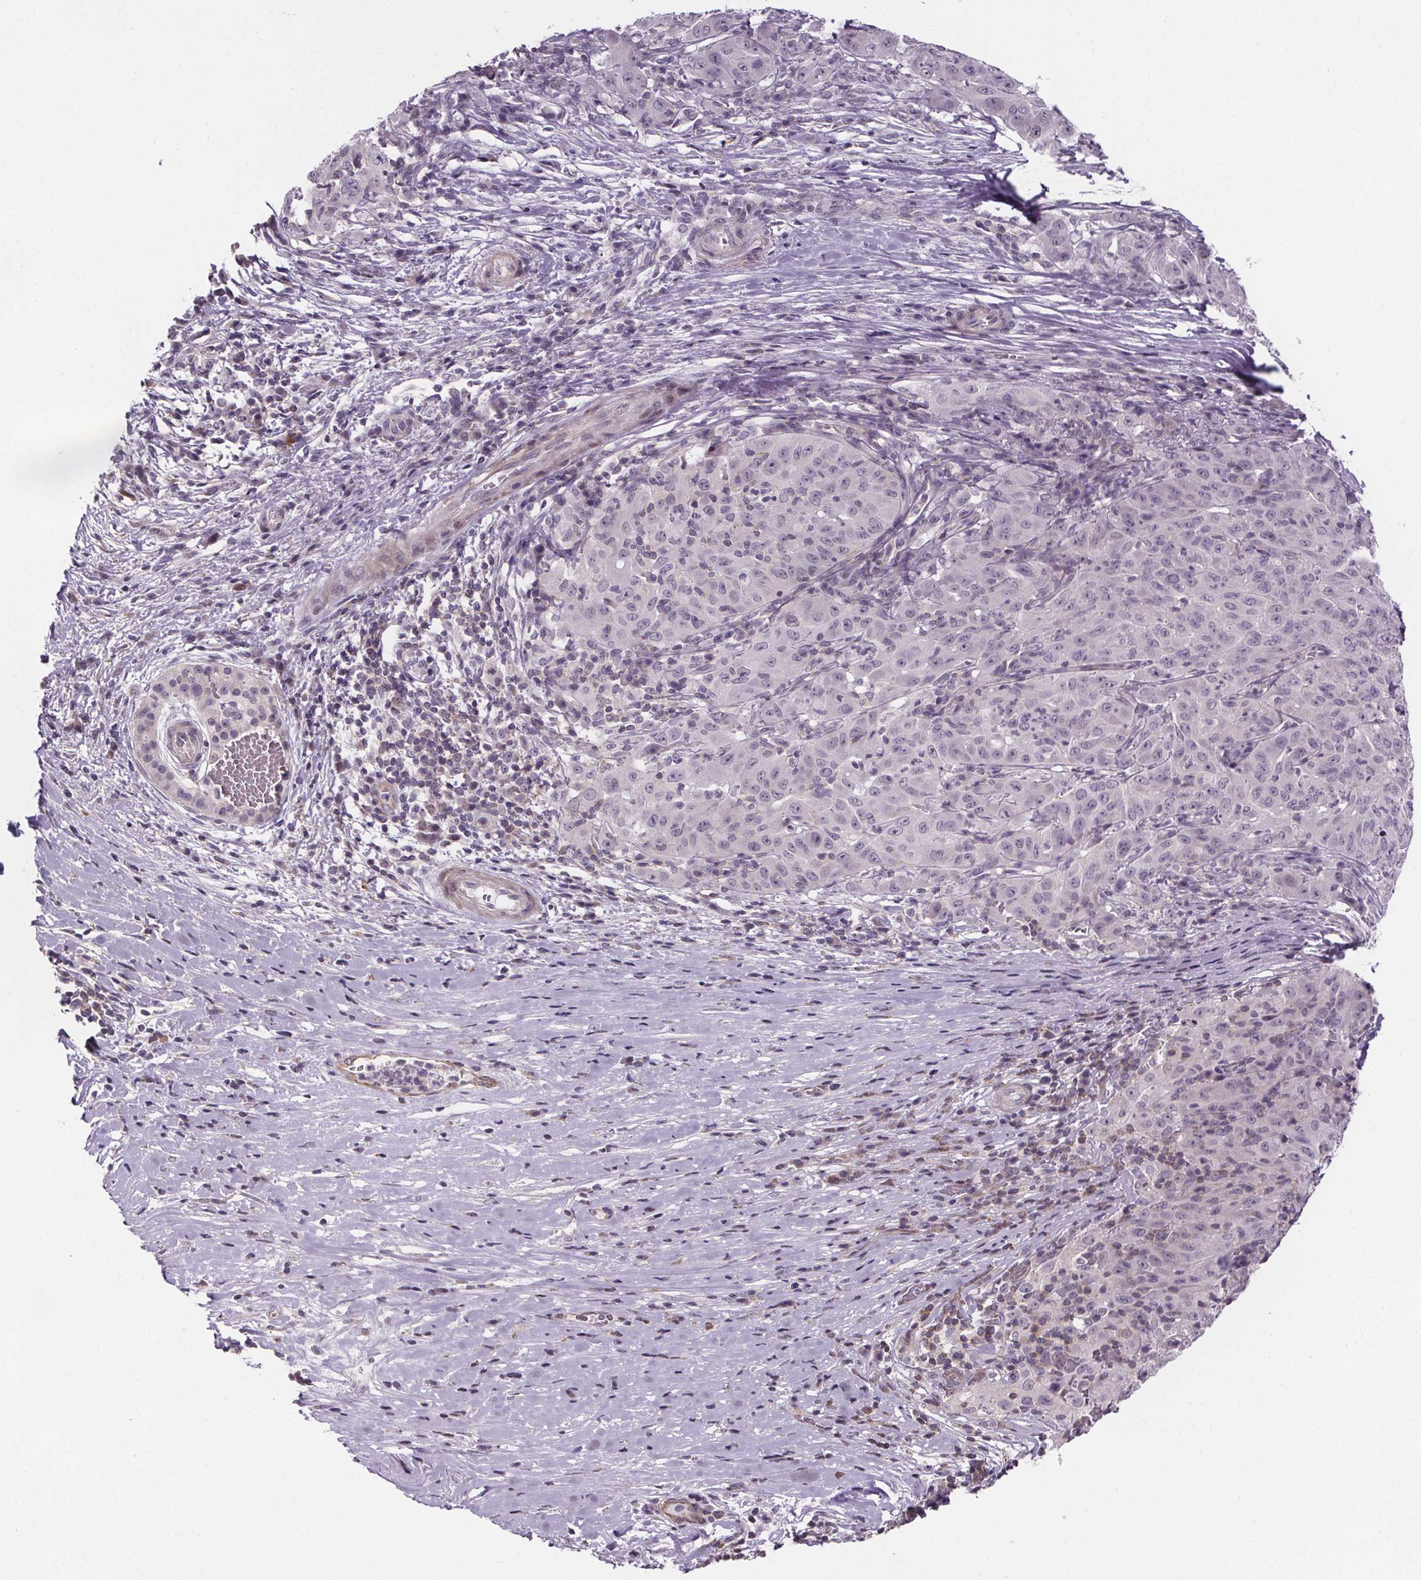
{"staining": {"intensity": "negative", "quantity": "none", "location": "none"}, "tissue": "pancreatic cancer", "cell_type": "Tumor cells", "image_type": "cancer", "snomed": [{"axis": "morphology", "description": "Adenocarcinoma, NOS"}, {"axis": "topography", "description": "Pancreas"}], "caption": "An image of human pancreatic cancer is negative for staining in tumor cells.", "gene": "TTC12", "patient": {"sex": "male", "age": 63}}